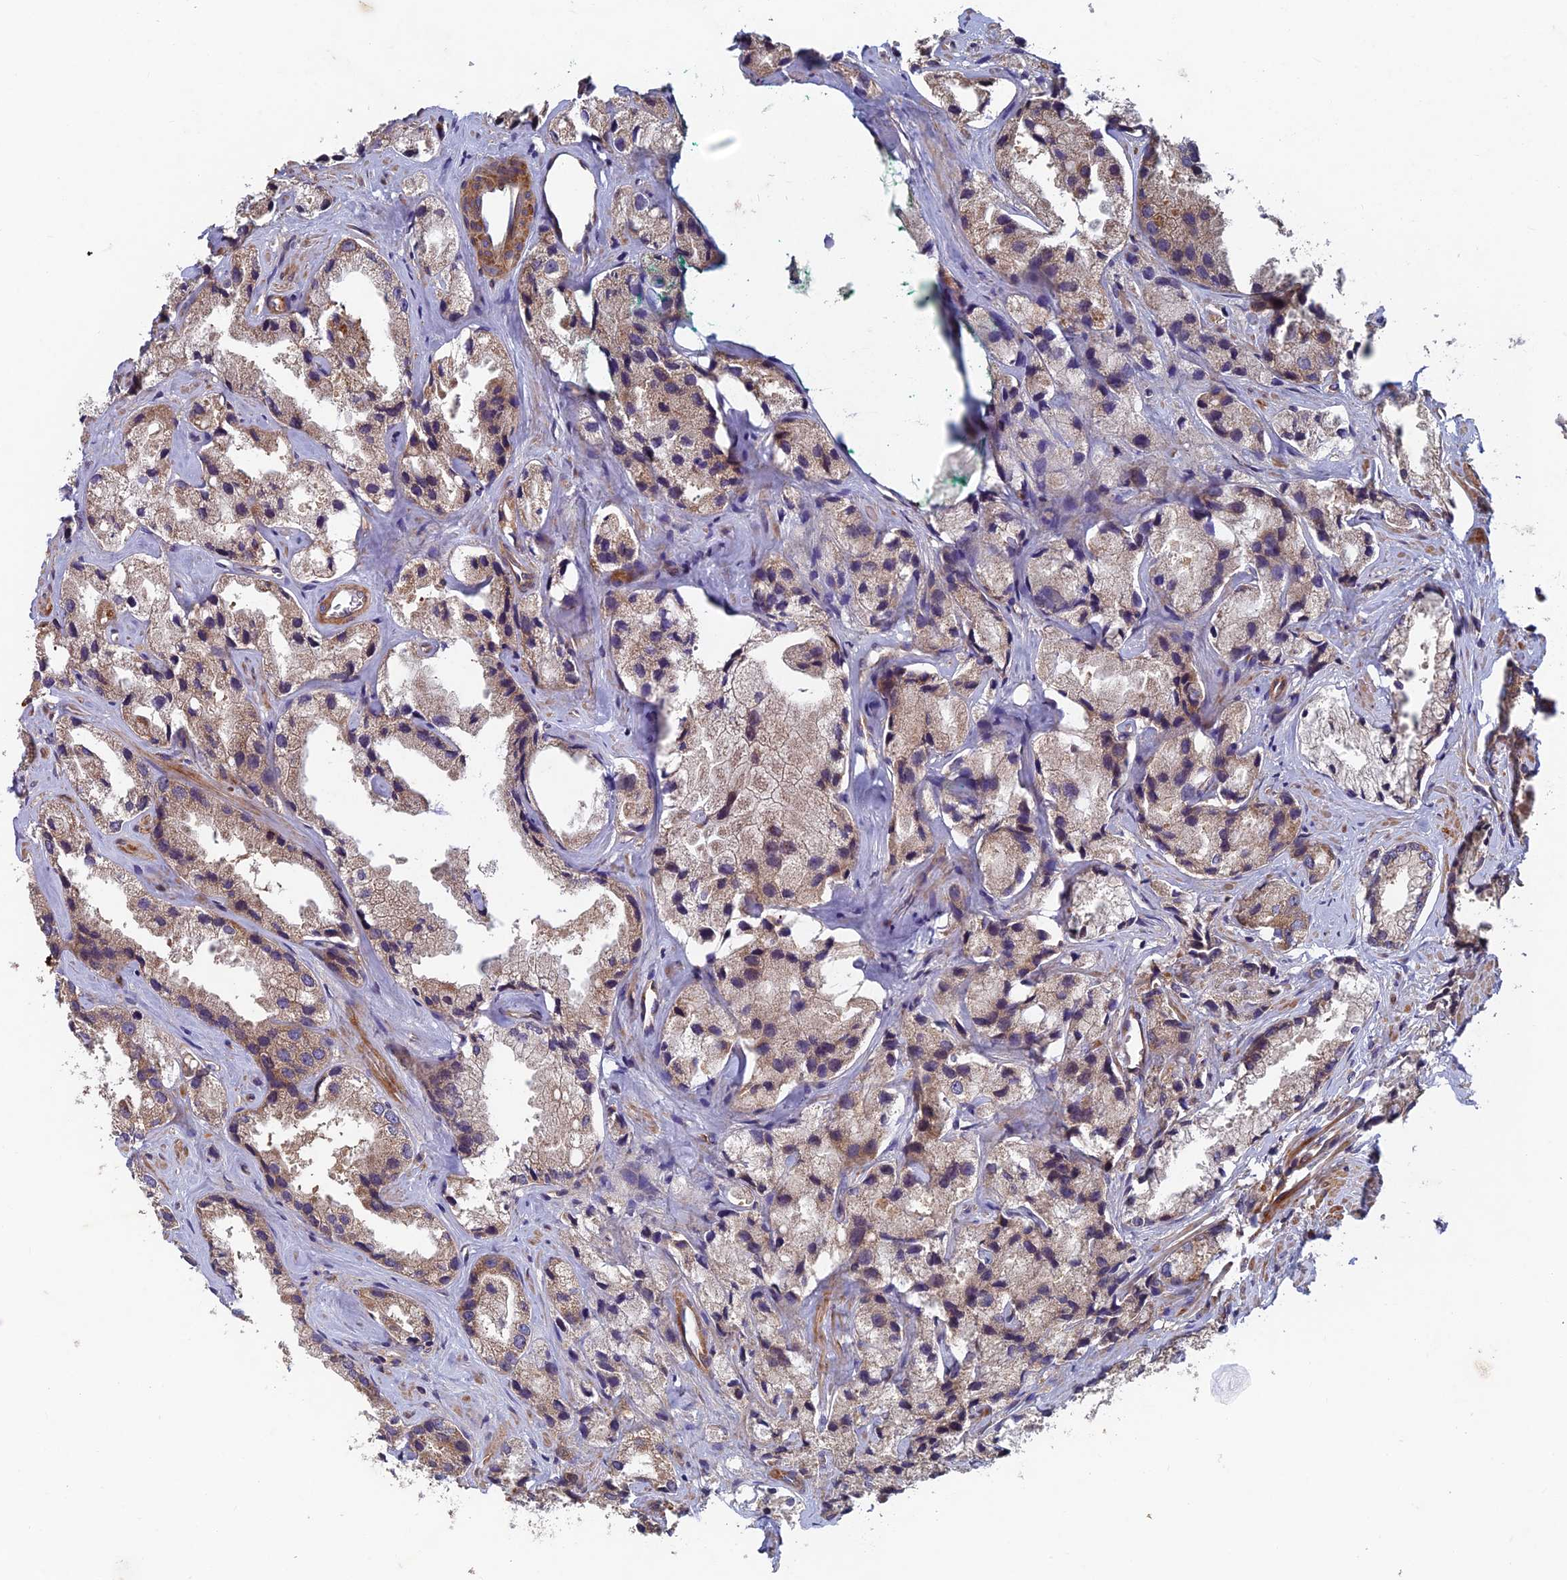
{"staining": {"intensity": "weak", "quantity": "<25%", "location": "cytoplasmic/membranous"}, "tissue": "prostate cancer", "cell_type": "Tumor cells", "image_type": "cancer", "snomed": [{"axis": "morphology", "description": "Adenocarcinoma, High grade"}, {"axis": "topography", "description": "Prostate"}], "caption": "IHC photomicrograph of neoplastic tissue: prostate cancer stained with DAB (3,3'-diaminobenzidine) exhibits no significant protein expression in tumor cells.", "gene": "NCAPG", "patient": {"sex": "male", "age": 66}}